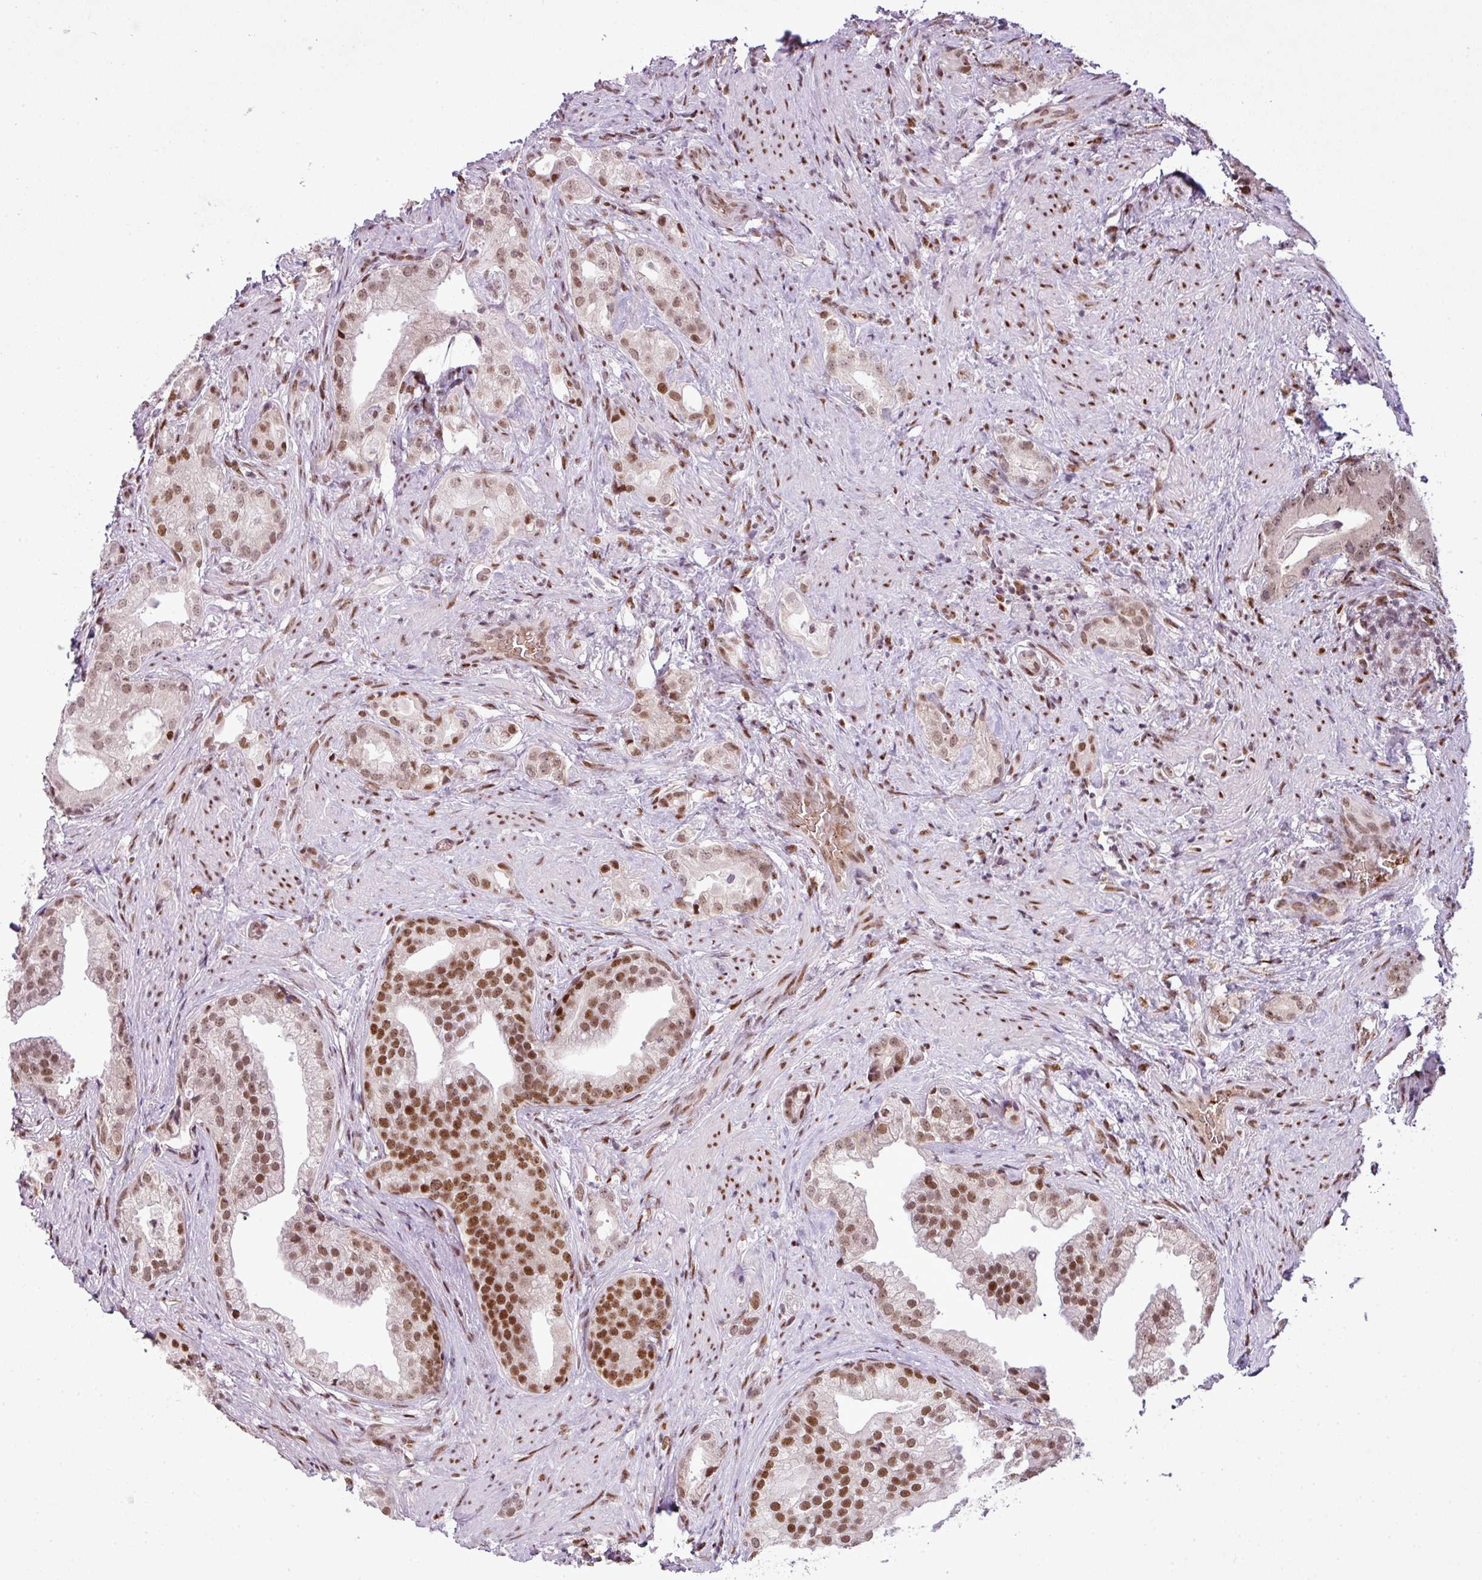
{"staining": {"intensity": "moderate", "quantity": ">75%", "location": "nuclear"}, "tissue": "prostate cancer", "cell_type": "Tumor cells", "image_type": "cancer", "snomed": [{"axis": "morphology", "description": "Adenocarcinoma, Low grade"}, {"axis": "topography", "description": "Prostate"}], "caption": "This histopathology image demonstrates adenocarcinoma (low-grade) (prostate) stained with immunohistochemistry (IHC) to label a protein in brown. The nuclear of tumor cells show moderate positivity for the protein. Nuclei are counter-stained blue.", "gene": "PRDM5", "patient": {"sex": "male", "age": 71}}